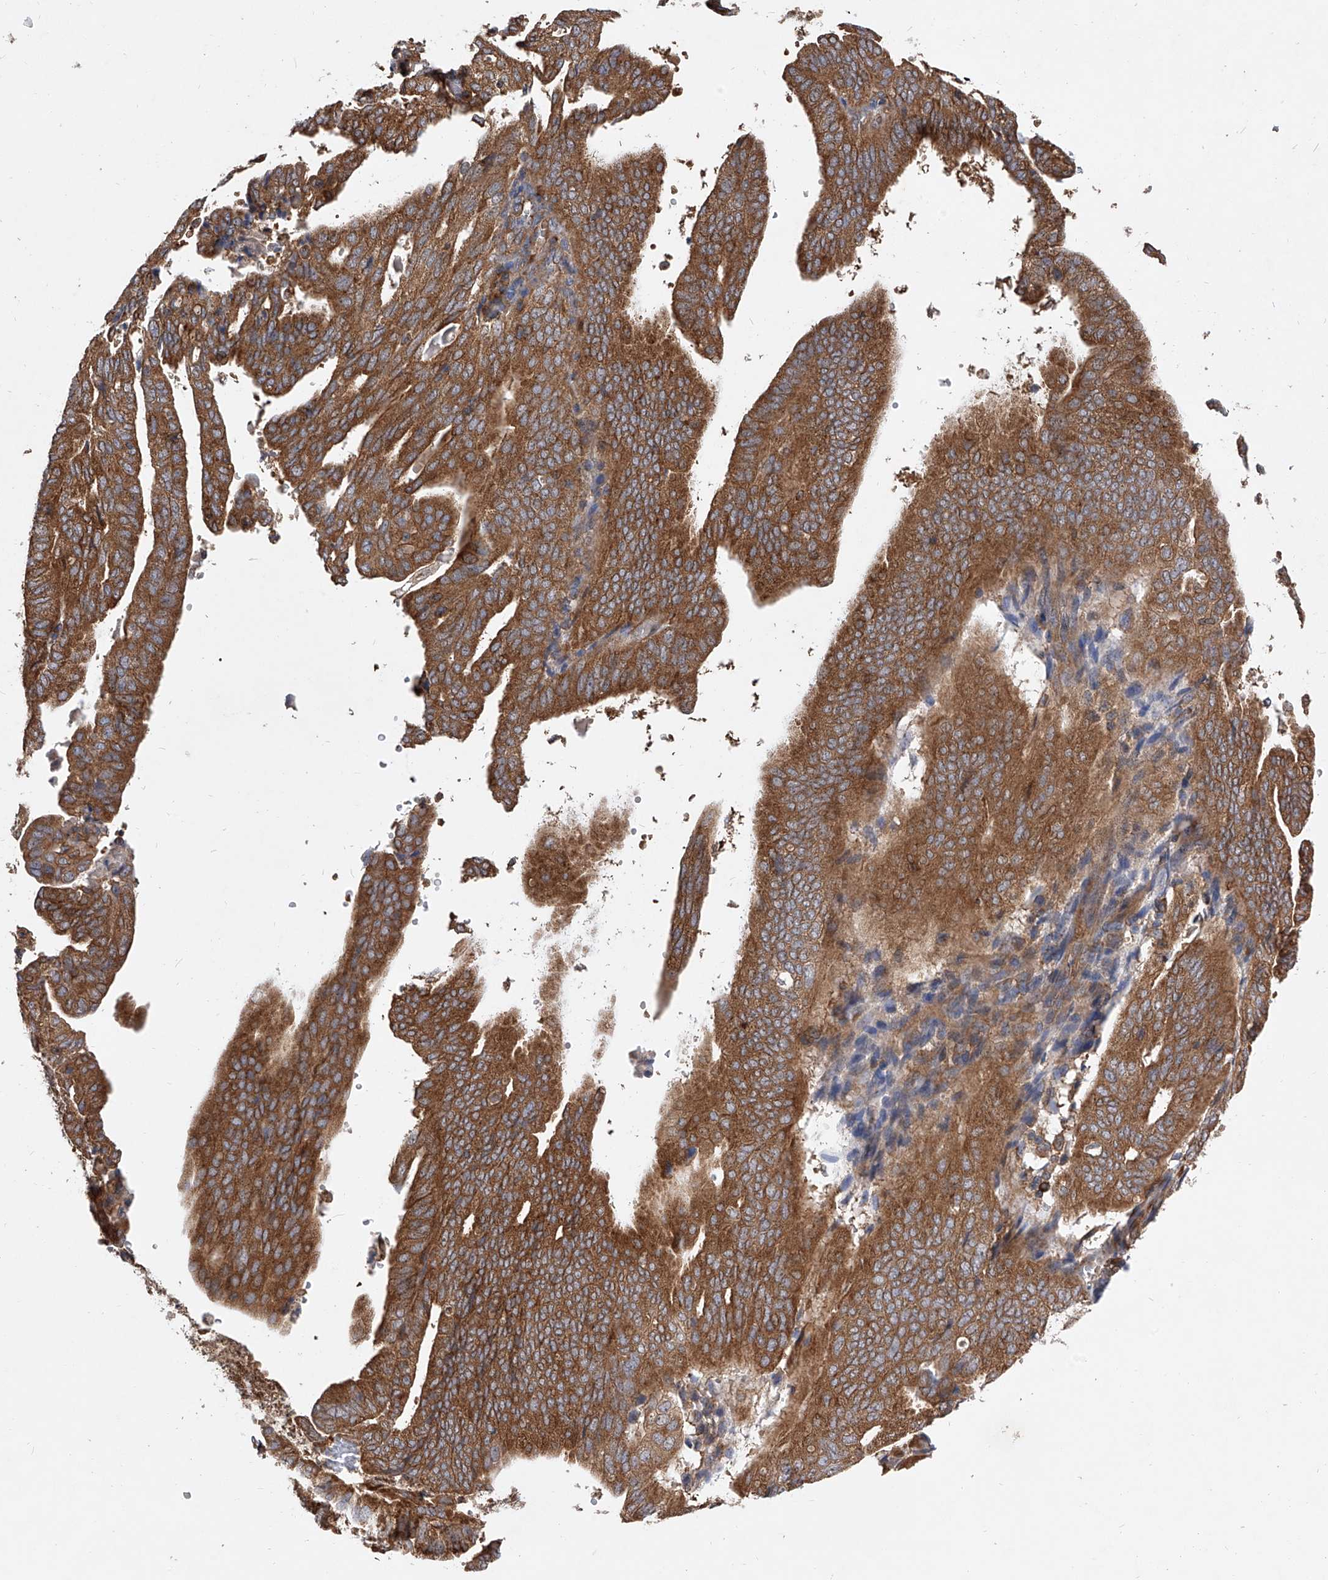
{"staining": {"intensity": "strong", "quantity": ">75%", "location": "cytoplasmic/membranous"}, "tissue": "endometrial cancer", "cell_type": "Tumor cells", "image_type": "cancer", "snomed": [{"axis": "morphology", "description": "Adenocarcinoma, NOS"}, {"axis": "topography", "description": "Uterus"}], "caption": "Immunohistochemical staining of endometrial cancer (adenocarcinoma) displays high levels of strong cytoplasmic/membranous protein staining in about >75% of tumor cells.", "gene": "CFAP410", "patient": {"sex": "female", "age": 77}}